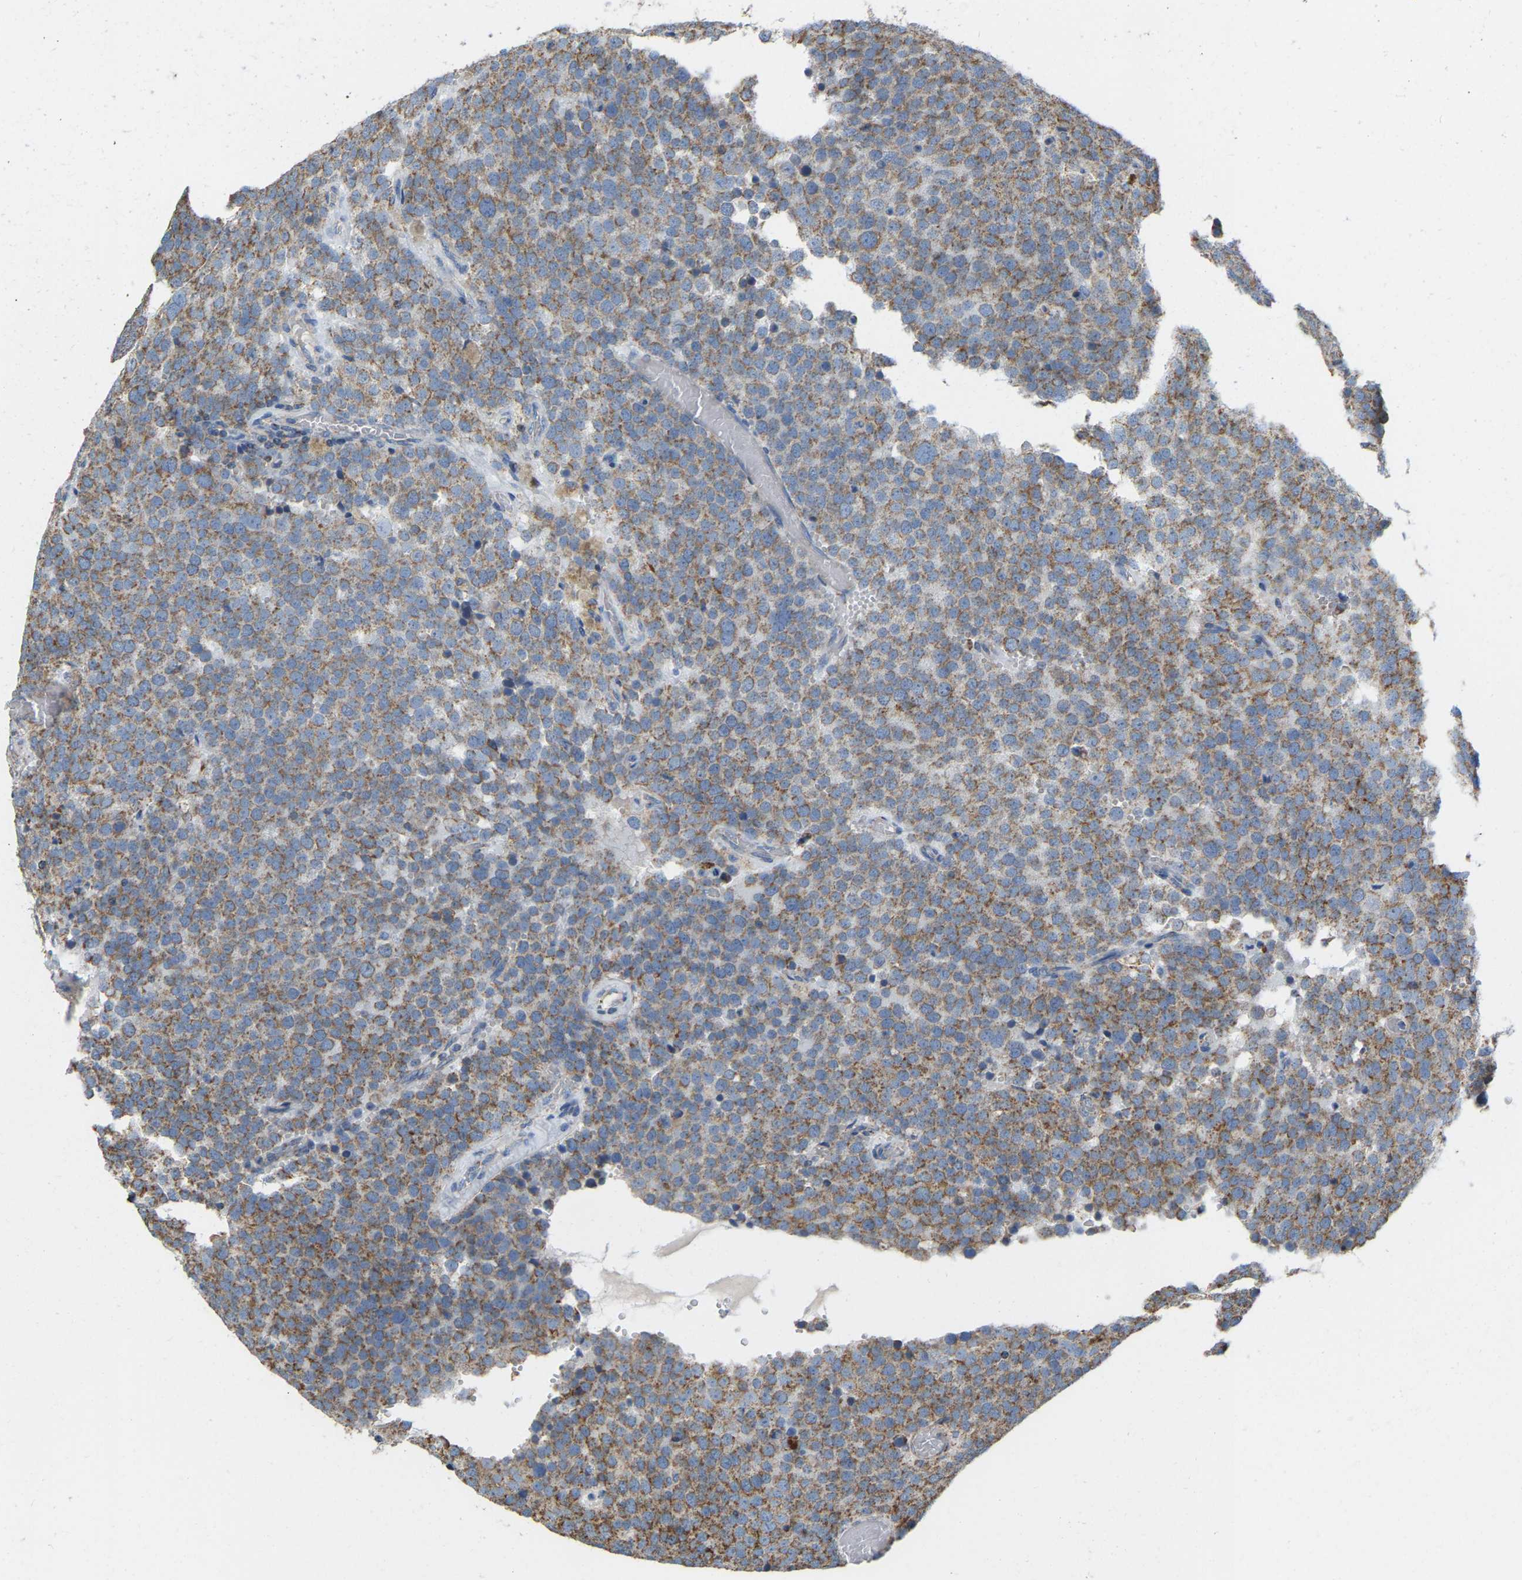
{"staining": {"intensity": "moderate", "quantity": ">75%", "location": "cytoplasmic/membranous"}, "tissue": "testis cancer", "cell_type": "Tumor cells", "image_type": "cancer", "snomed": [{"axis": "morphology", "description": "Normal tissue, NOS"}, {"axis": "morphology", "description": "Seminoma, NOS"}, {"axis": "topography", "description": "Testis"}], "caption": "Immunohistochemistry (DAB) staining of testis cancer exhibits moderate cytoplasmic/membranous protein staining in approximately >75% of tumor cells. (DAB = brown stain, brightfield microscopy at high magnification).", "gene": "CBLB", "patient": {"sex": "male", "age": 71}}